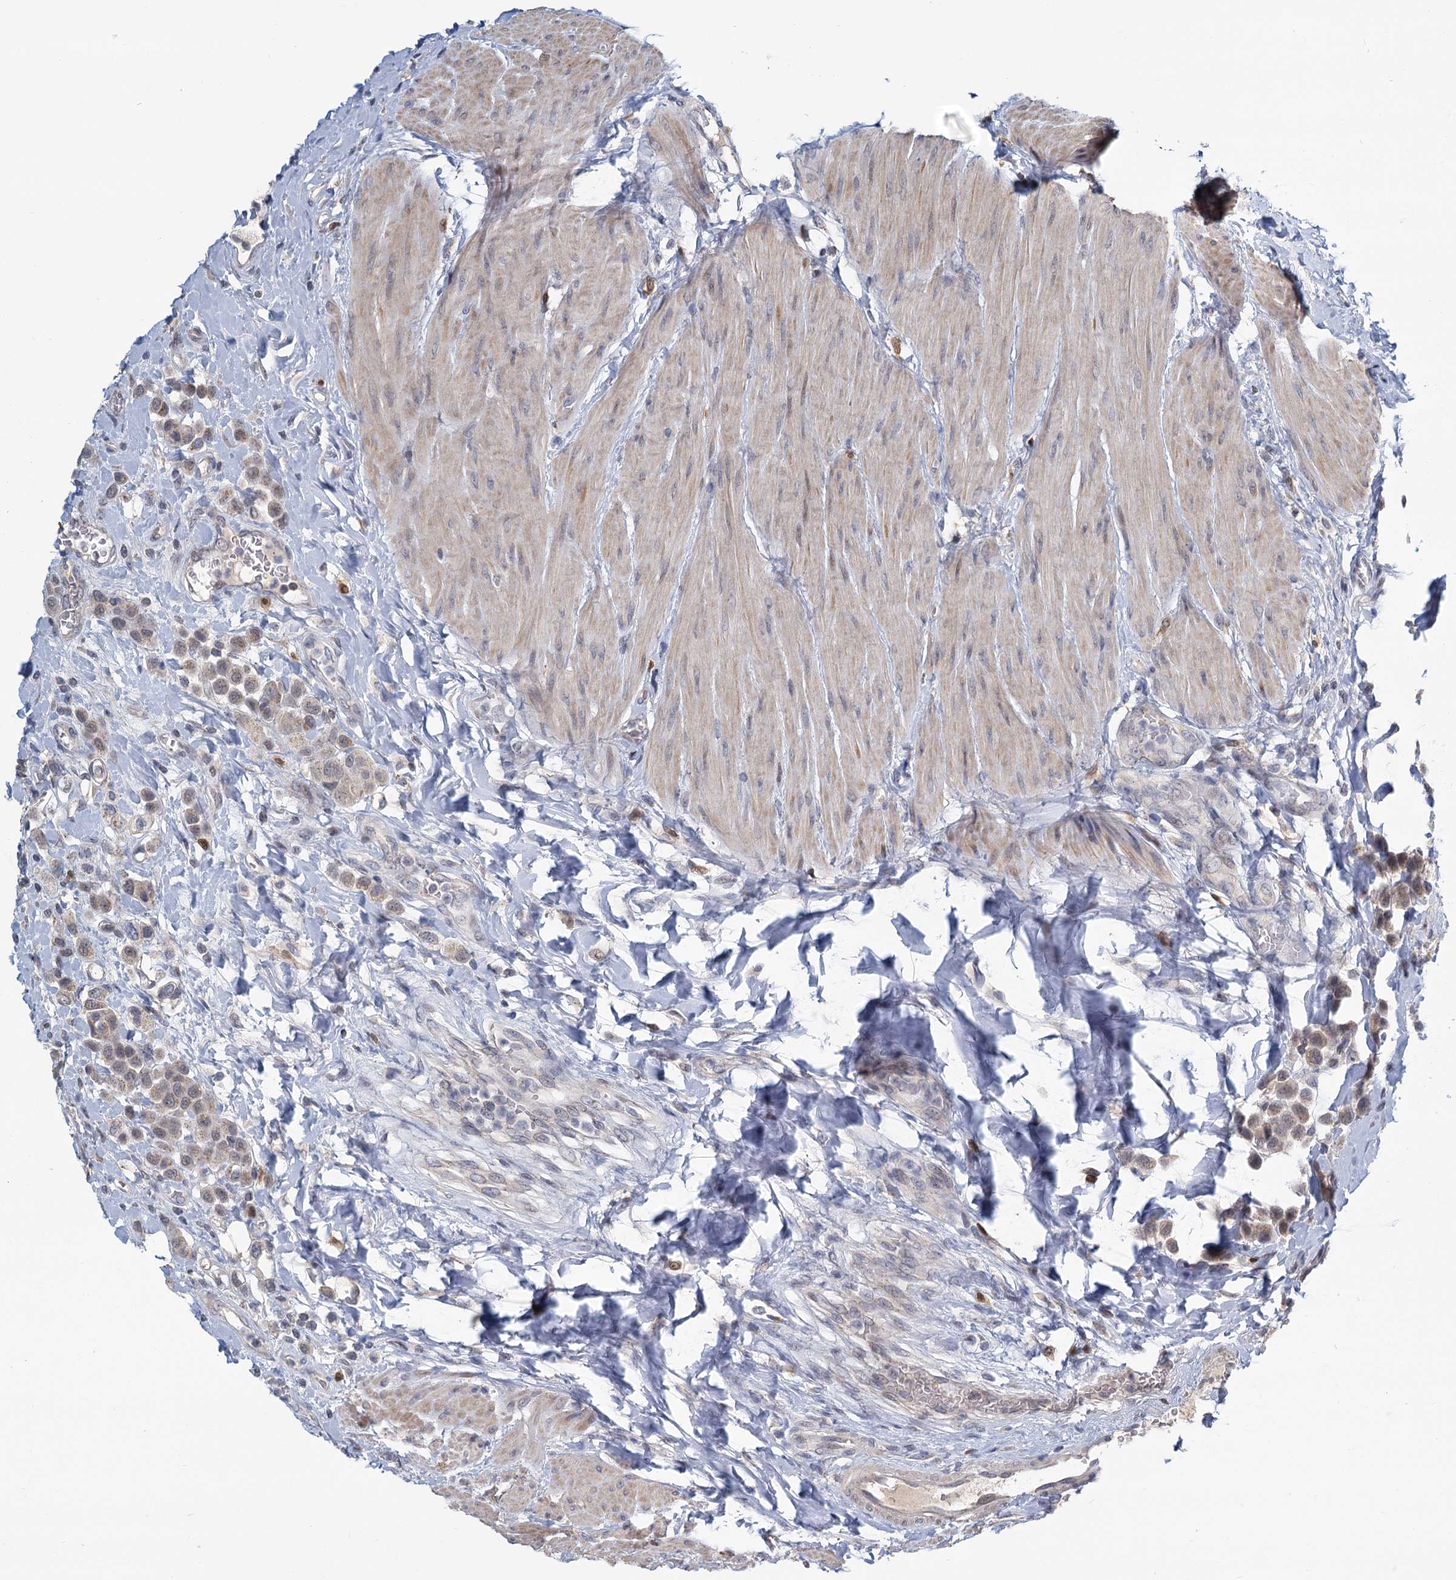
{"staining": {"intensity": "weak", "quantity": "<25%", "location": "cytoplasmic/membranous"}, "tissue": "urothelial cancer", "cell_type": "Tumor cells", "image_type": "cancer", "snomed": [{"axis": "morphology", "description": "Urothelial carcinoma, High grade"}, {"axis": "topography", "description": "Urinary bladder"}], "caption": "Immunohistochemistry photomicrograph of high-grade urothelial carcinoma stained for a protein (brown), which shows no expression in tumor cells.", "gene": "STAP1", "patient": {"sex": "male", "age": 50}}